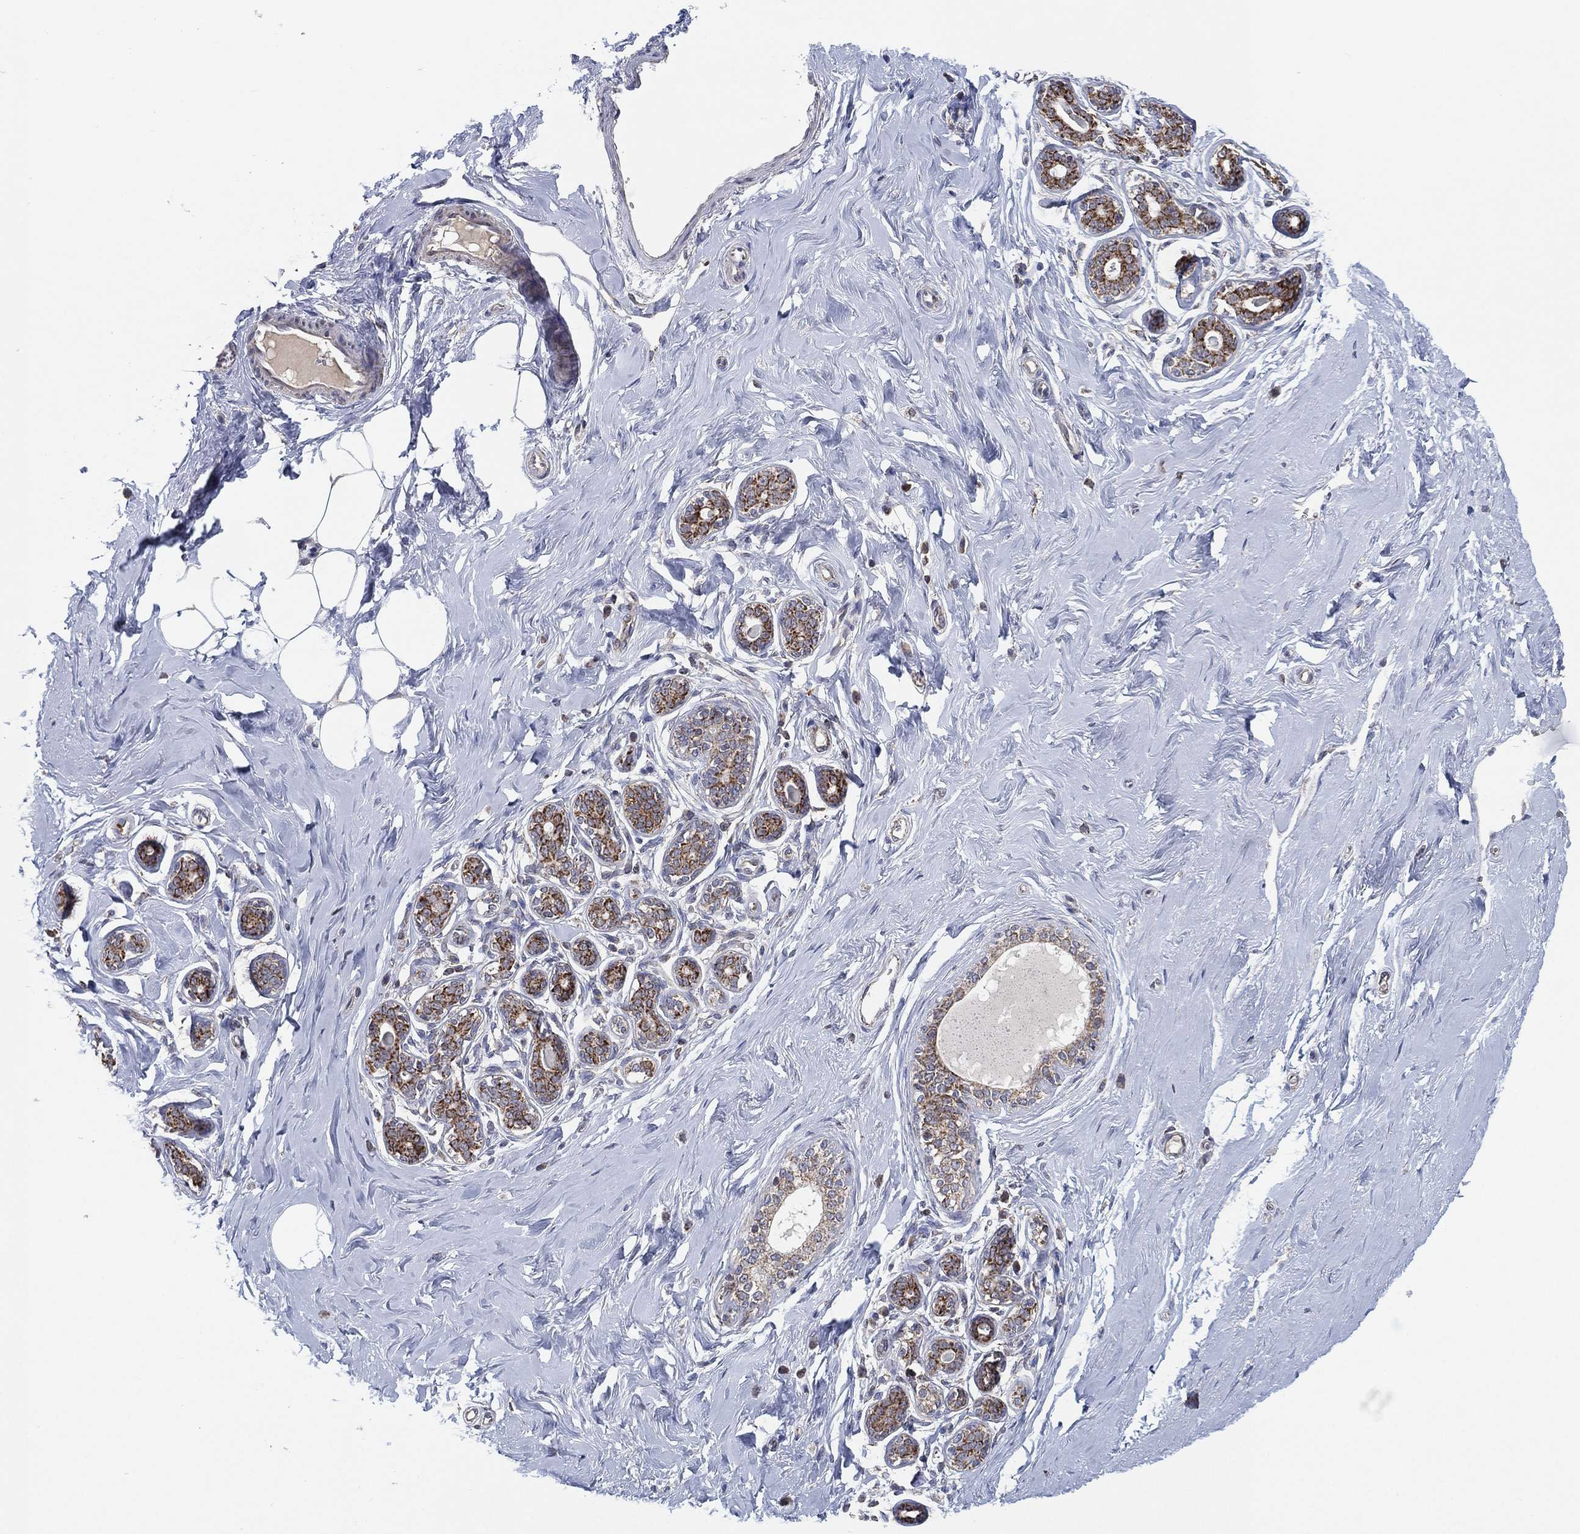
{"staining": {"intensity": "strong", "quantity": ">75%", "location": "cytoplasmic/membranous"}, "tissue": "breast", "cell_type": "Glandular cells", "image_type": "normal", "snomed": [{"axis": "morphology", "description": "Normal tissue, NOS"}, {"axis": "topography", "description": "Skin"}, {"axis": "topography", "description": "Breast"}], "caption": "Strong cytoplasmic/membranous expression is present in about >75% of glandular cells in benign breast.", "gene": "PSMG4", "patient": {"sex": "female", "age": 43}}